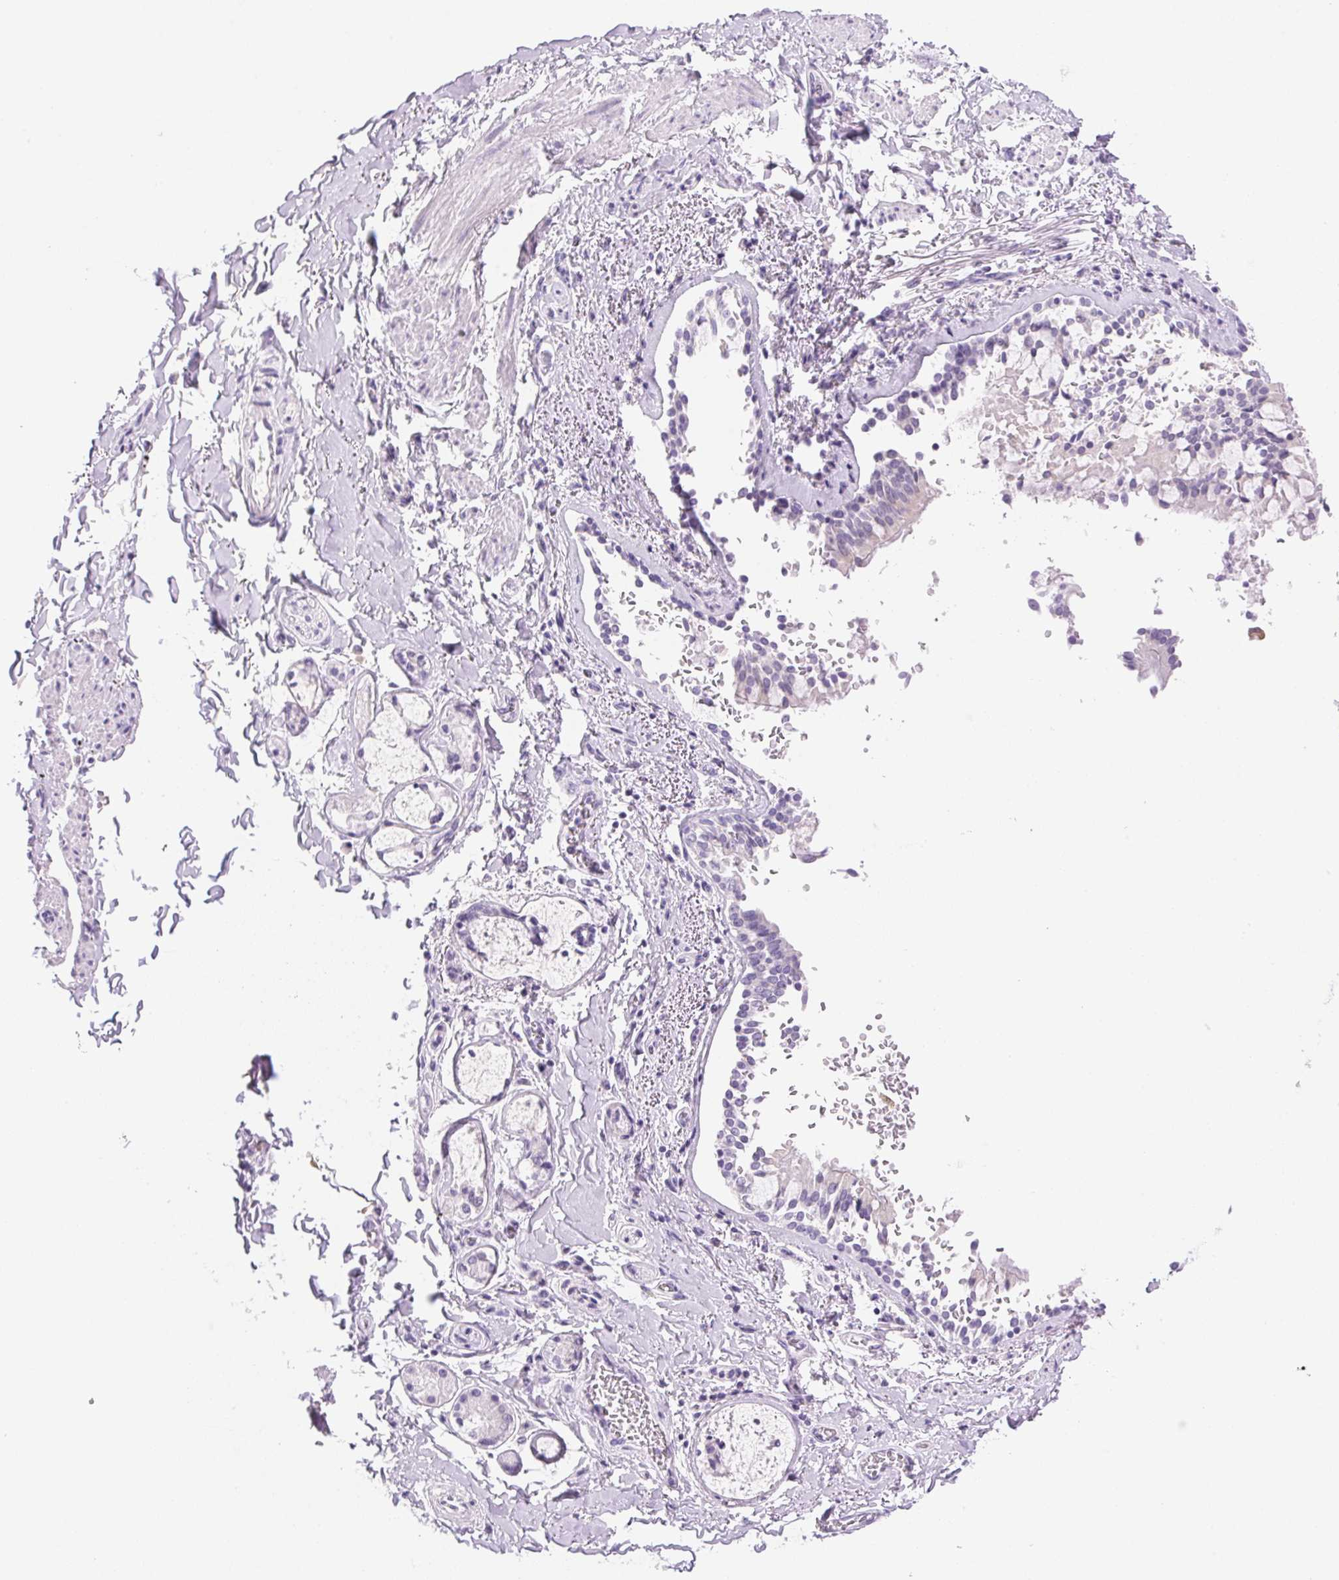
{"staining": {"intensity": "negative", "quantity": "none", "location": "none"}, "tissue": "adipose tissue", "cell_type": "Adipocytes", "image_type": "normal", "snomed": [{"axis": "morphology", "description": "Normal tissue, NOS"}, {"axis": "topography", "description": "Cartilage tissue"}, {"axis": "topography", "description": "Bronchus"}, {"axis": "topography", "description": "Peripheral nerve tissue"}], "caption": "The IHC image has no significant positivity in adipocytes of adipose tissue. (DAB immunohistochemistry with hematoxylin counter stain).", "gene": "DHCR24", "patient": {"sex": "male", "age": 67}}